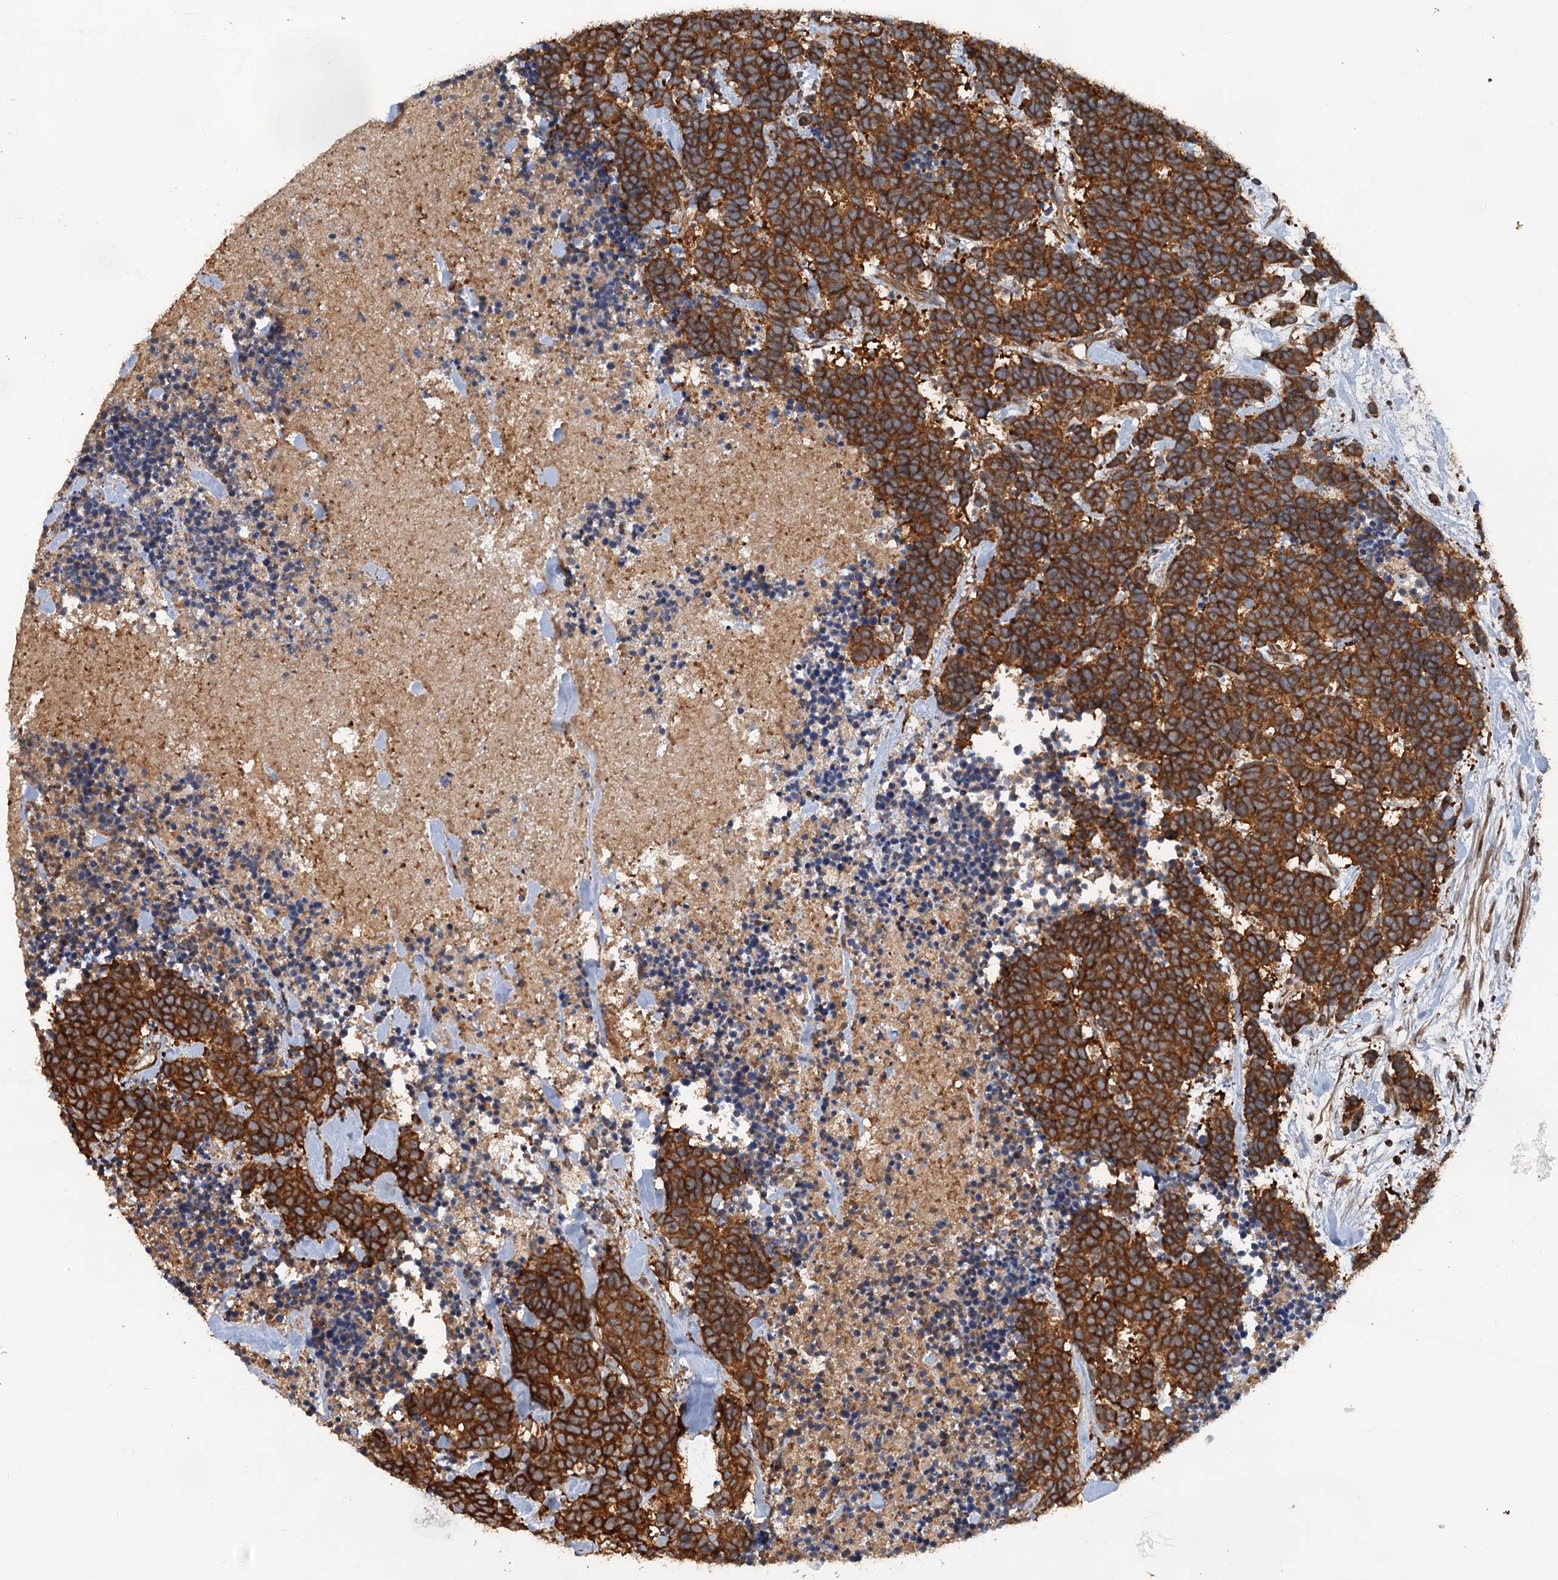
{"staining": {"intensity": "strong", "quantity": ">75%", "location": "cytoplasmic/membranous"}, "tissue": "carcinoid", "cell_type": "Tumor cells", "image_type": "cancer", "snomed": [{"axis": "morphology", "description": "Carcinoma, NOS"}, {"axis": "morphology", "description": "Carcinoid, malignant, NOS"}, {"axis": "topography", "description": "Prostate"}], "caption": "Immunohistochemistry photomicrograph of neoplastic tissue: carcinoid stained using immunohistochemistry (IHC) demonstrates high levels of strong protein expression localized specifically in the cytoplasmic/membranous of tumor cells, appearing as a cytoplasmic/membranous brown color.", "gene": "GLE1", "patient": {"sex": "male", "age": 57}}